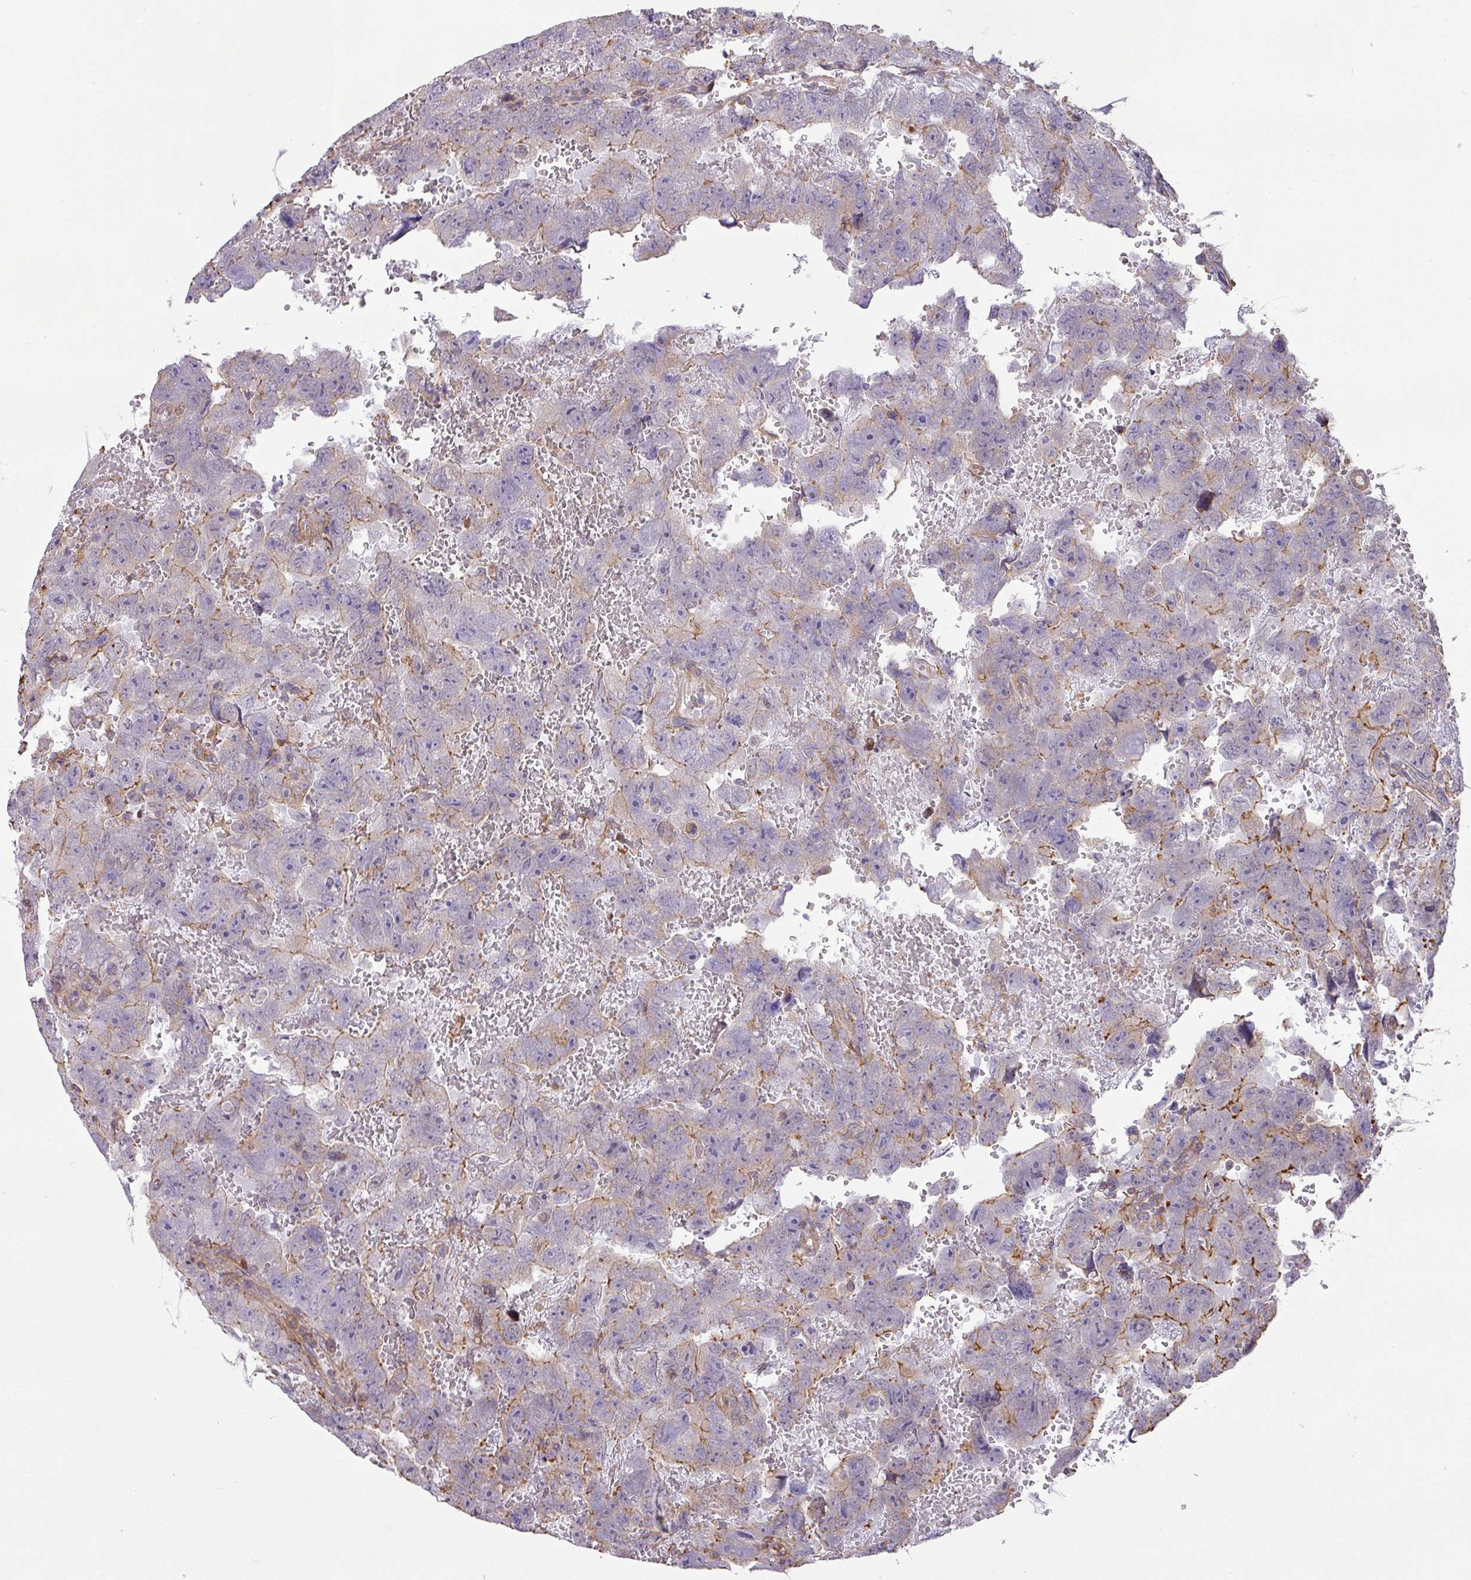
{"staining": {"intensity": "strong", "quantity": "<25%", "location": "cytoplasmic/membranous"}, "tissue": "testis cancer", "cell_type": "Tumor cells", "image_type": "cancer", "snomed": [{"axis": "morphology", "description": "Carcinoma, Embryonal, NOS"}, {"axis": "topography", "description": "Testis"}], "caption": "This photomicrograph demonstrates testis embryonal carcinoma stained with immunohistochemistry to label a protein in brown. The cytoplasmic/membranous of tumor cells show strong positivity for the protein. Nuclei are counter-stained blue.", "gene": "LRRC41", "patient": {"sex": "male", "age": 45}}